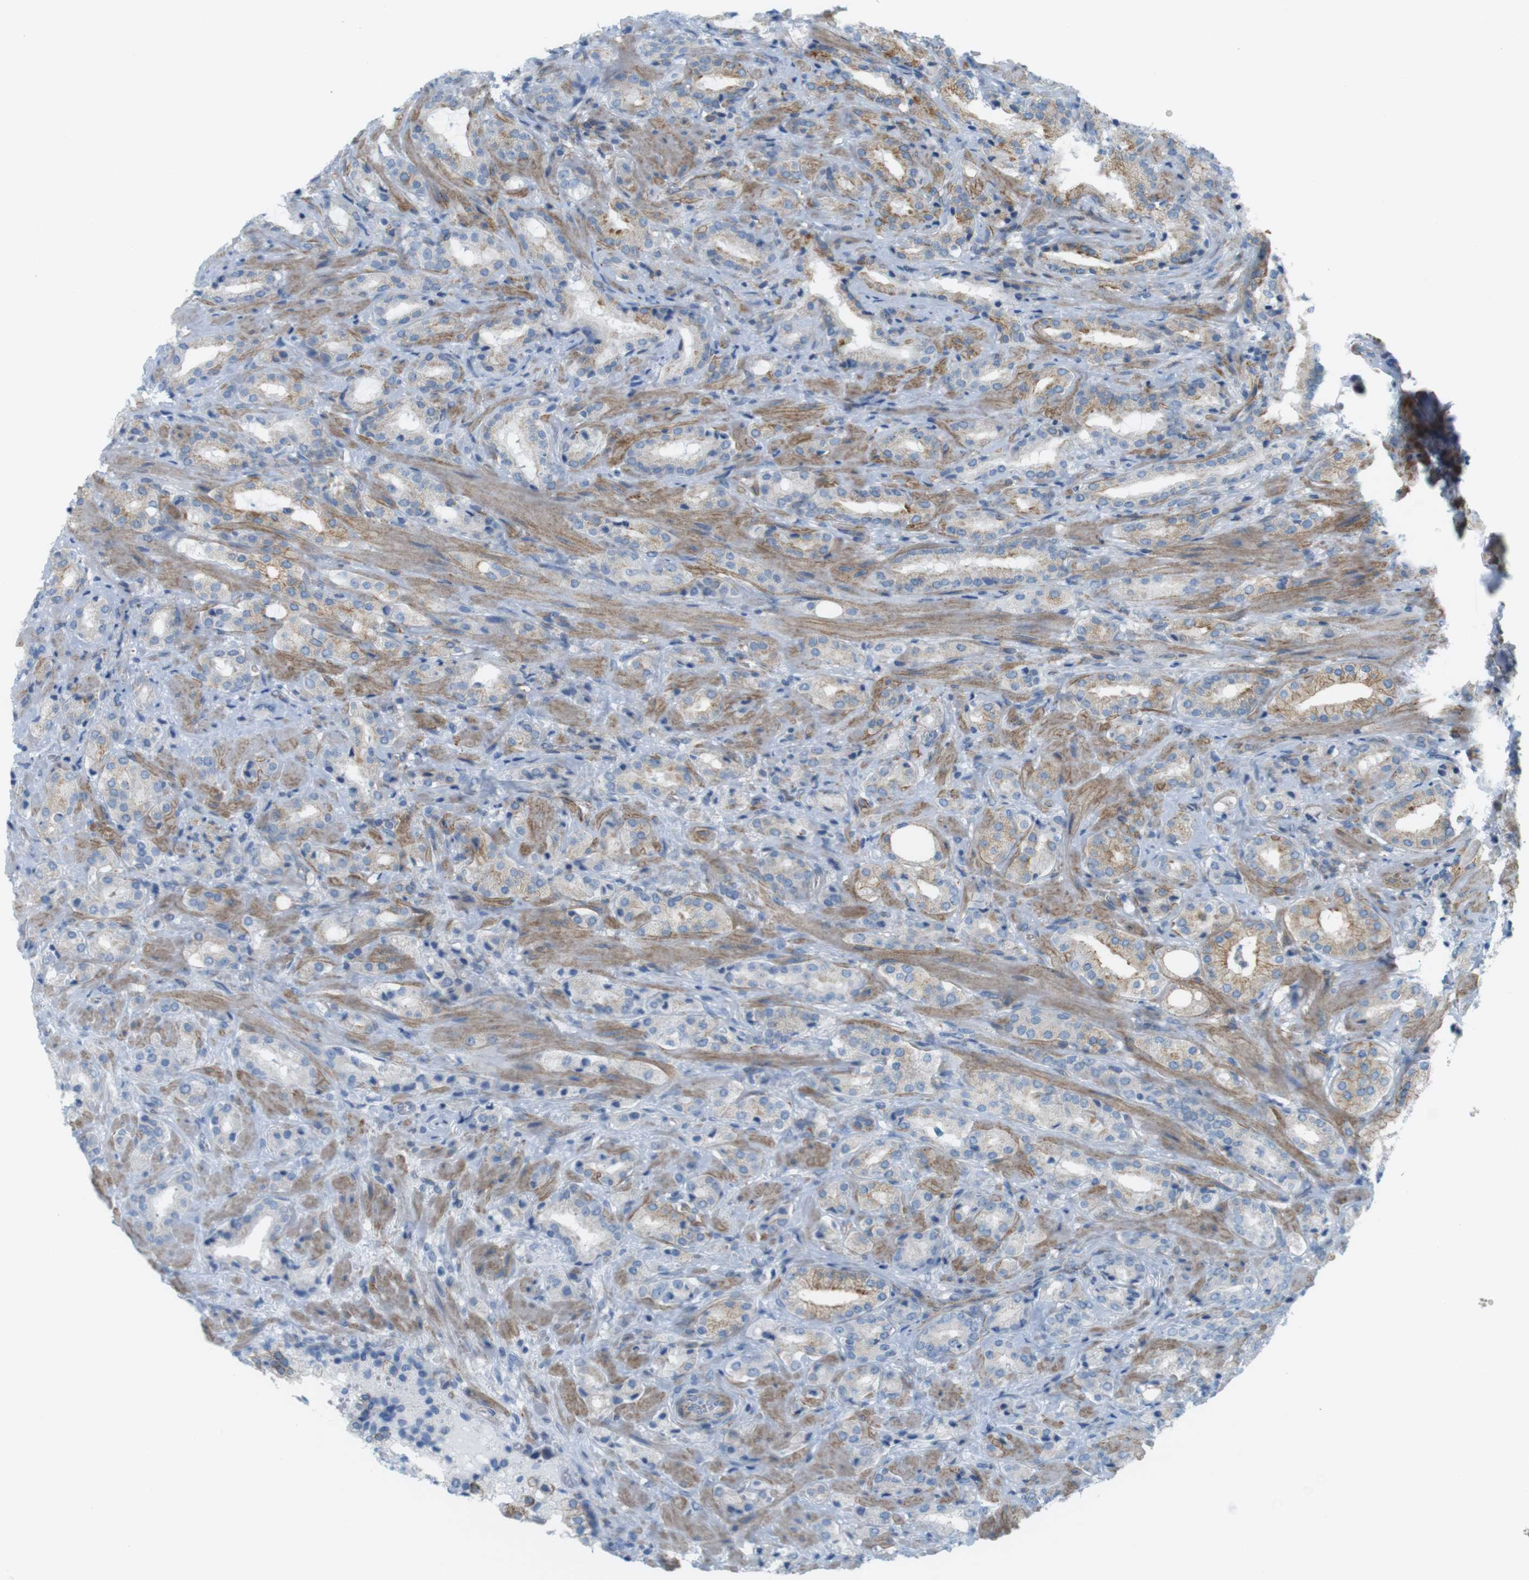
{"staining": {"intensity": "weak", "quantity": "<25%", "location": "cytoplasmic/membranous"}, "tissue": "prostate cancer", "cell_type": "Tumor cells", "image_type": "cancer", "snomed": [{"axis": "morphology", "description": "Adenocarcinoma, High grade"}, {"axis": "topography", "description": "Prostate"}], "caption": "Tumor cells show no significant protein staining in adenocarcinoma (high-grade) (prostate).", "gene": "MYH9", "patient": {"sex": "male", "age": 64}}